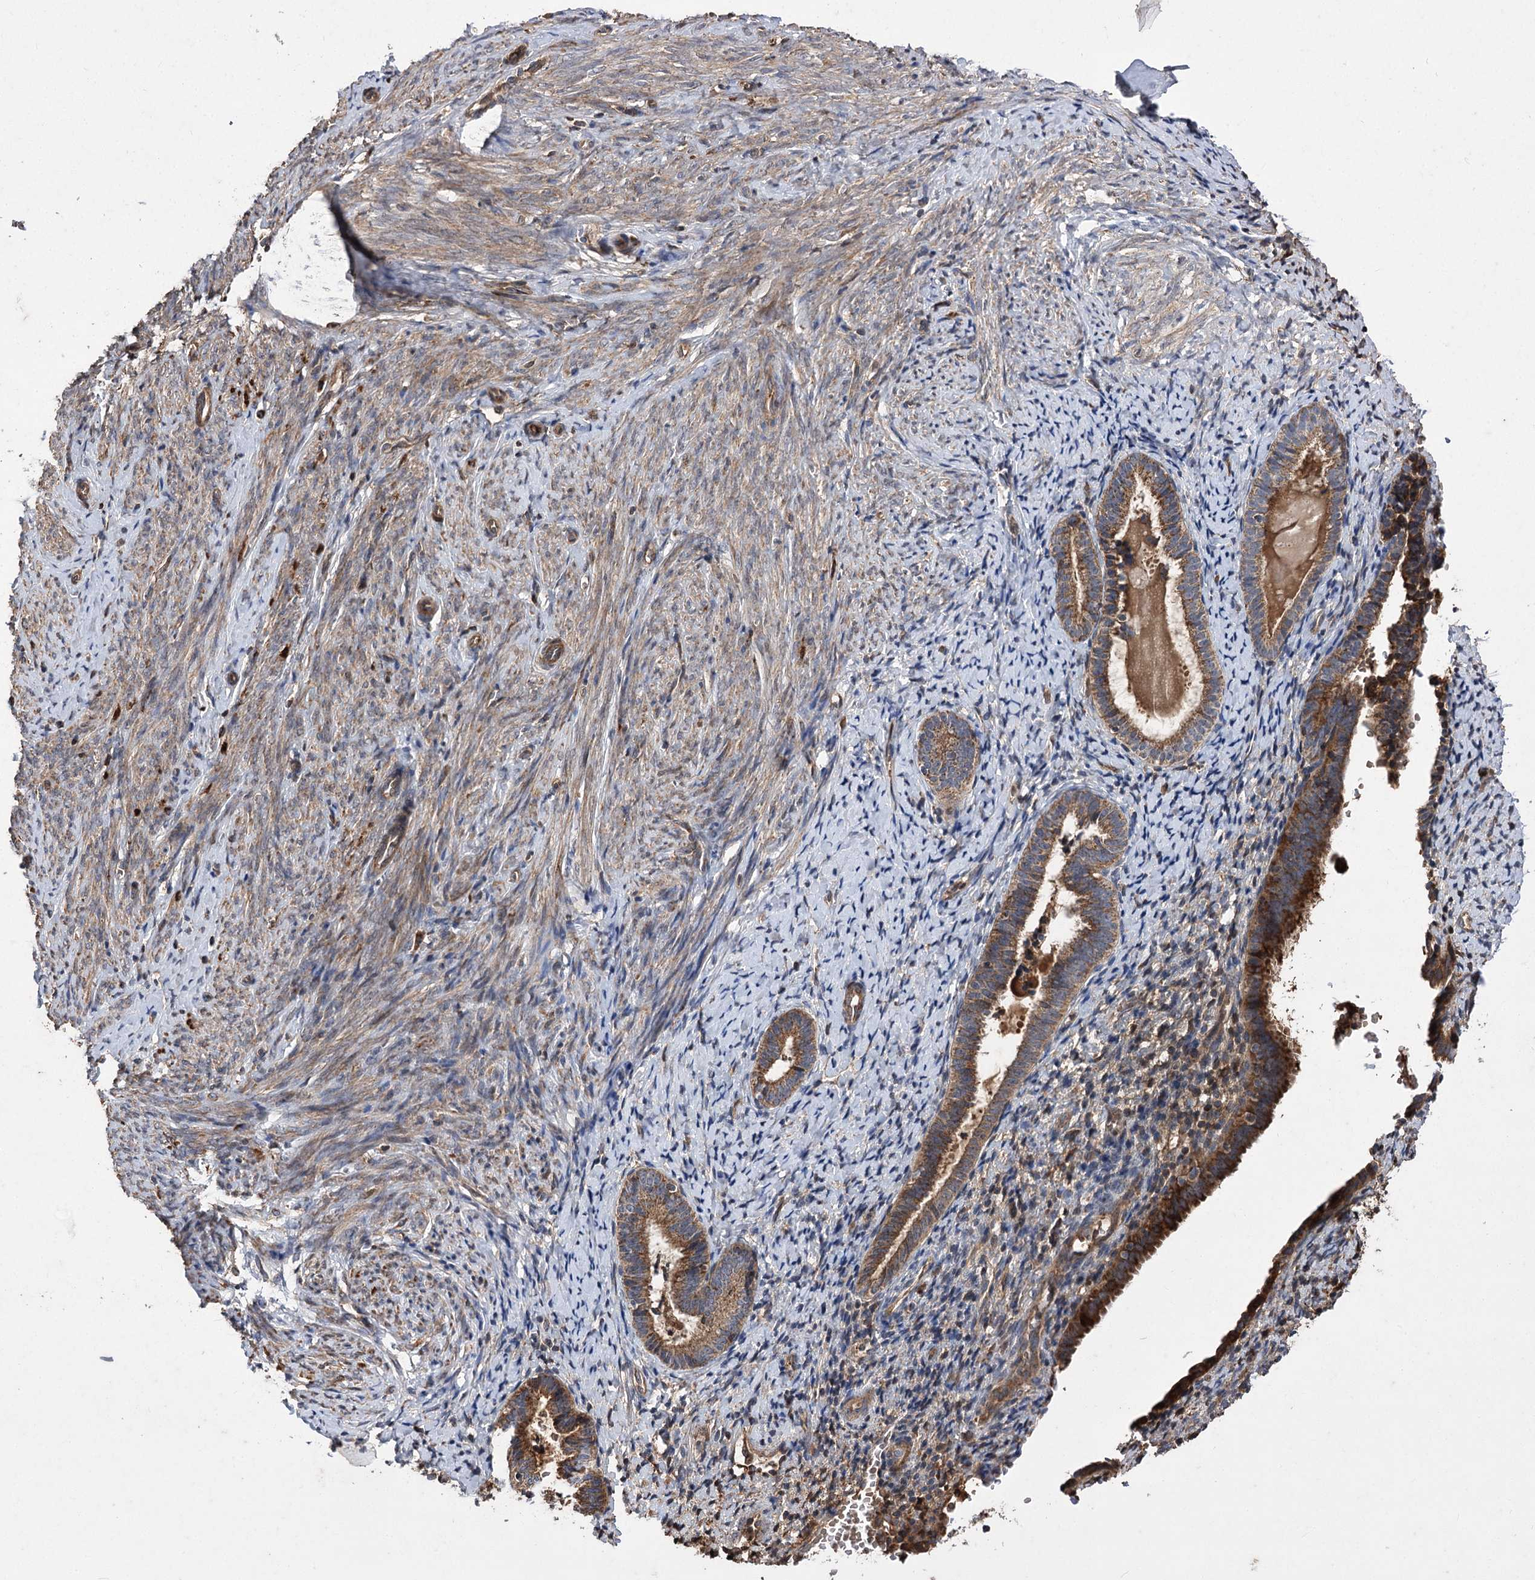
{"staining": {"intensity": "strong", "quantity": "25%-75%", "location": "cytoplasmic/membranous"}, "tissue": "endometrium", "cell_type": "Cells in endometrial stroma", "image_type": "normal", "snomed": [{"axis": "morphology", "description": "Normal tissue, NOS"}, {"axis": "topography", "description": "Endometrium"}], "caption": "Cells in endometrial stroma demonstrate high levels of strong cytoplasmic/membranous positivity in approximately 25%-75% of cells in normal endometrium. (brown staining indicates protein expression, while blue staining denotes nuclei).", "gene": "RASSF3", "patient": {"sex": "female", "age": 72}}